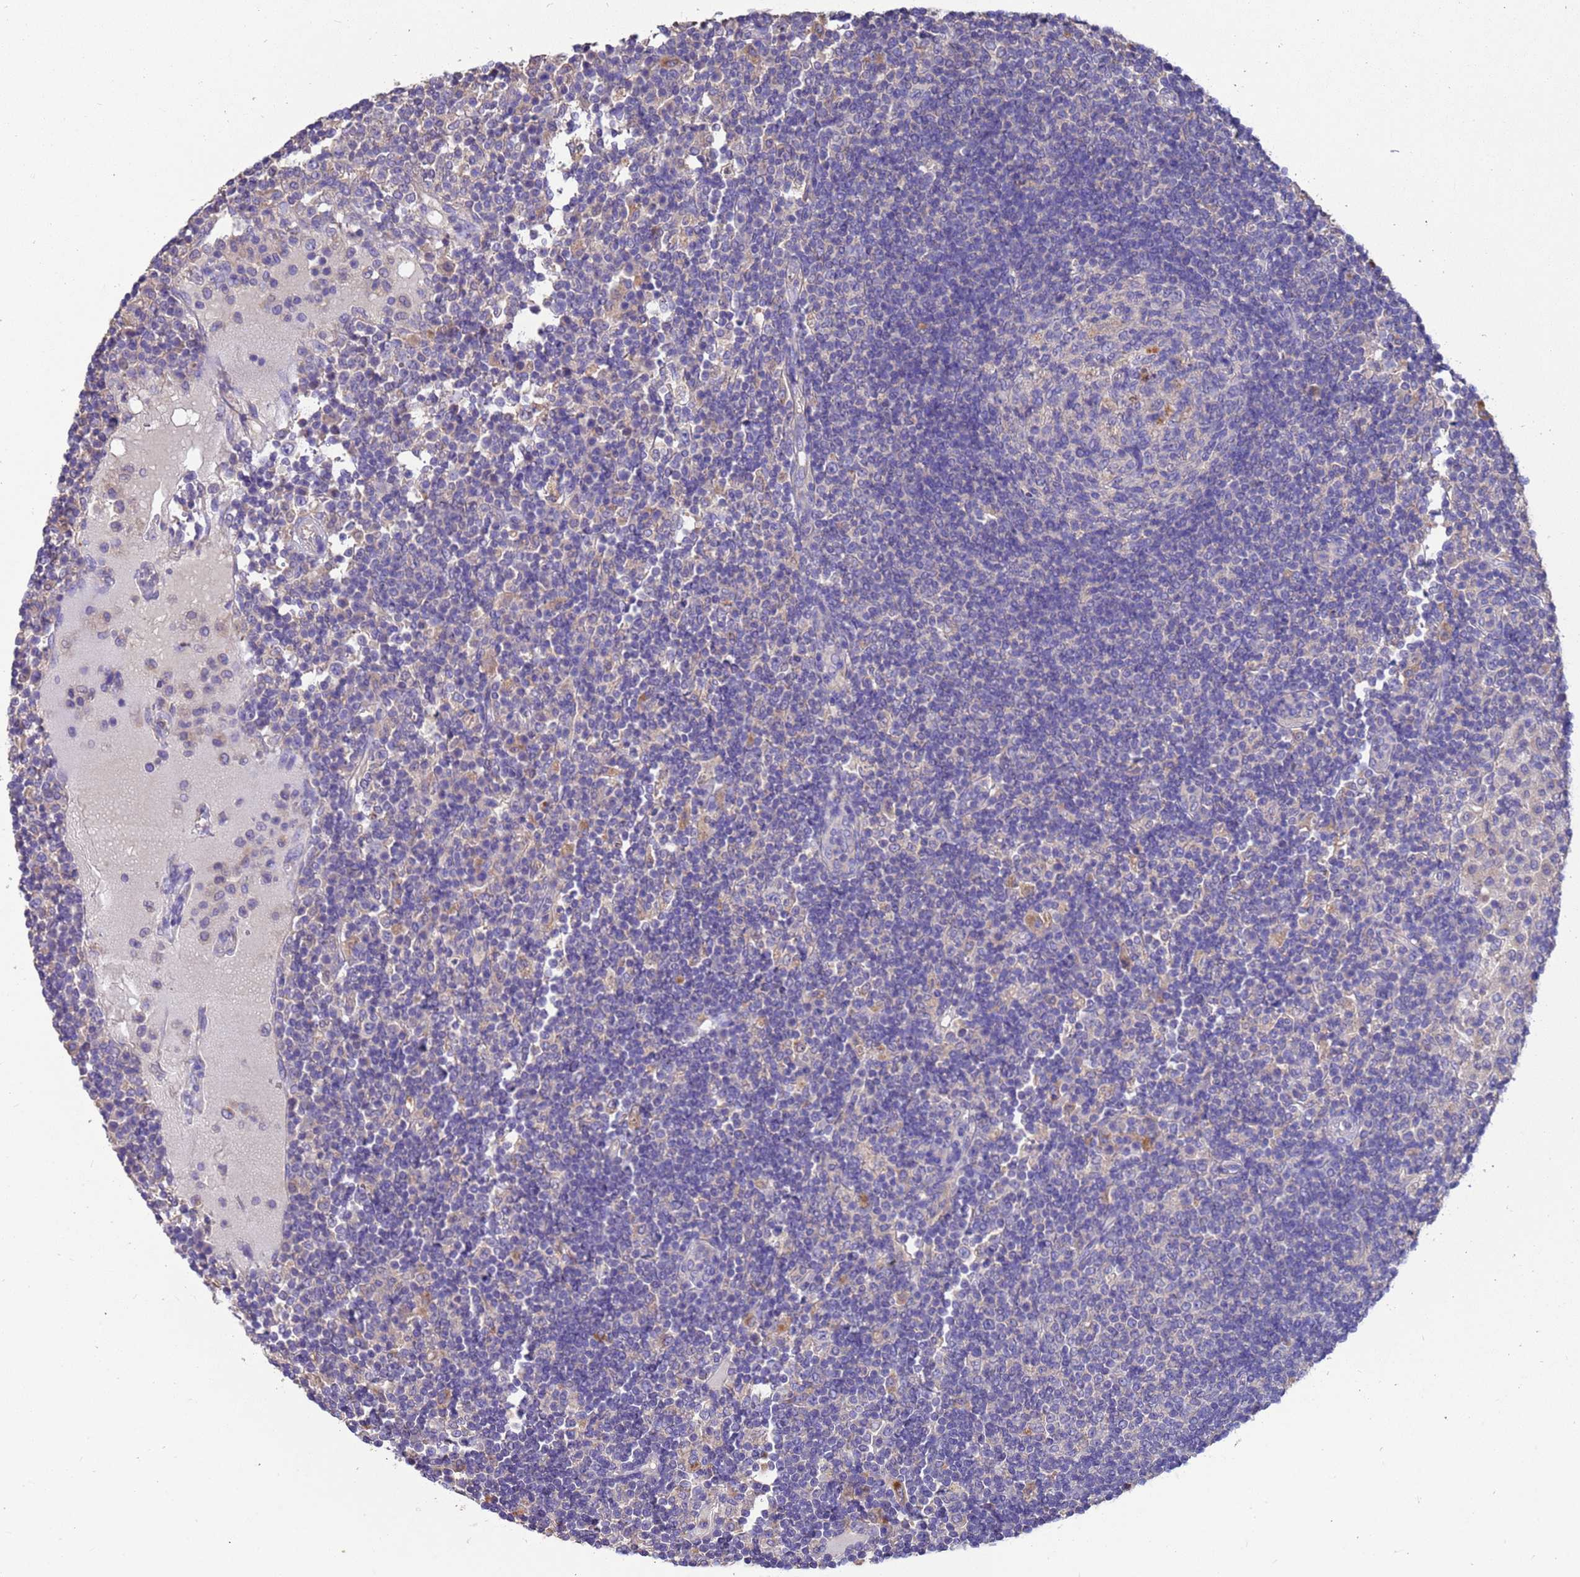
{"staining": {"intensity": "negative", "quantity": "none", "location": "none"}, "tissue": "lymph node", "cell_type": "Germinal center cells", "image_type": "normal", "snomed": [{"axis": "morphology", "description": "Normal tissue, NOS"}, {"axis": "topography", "description": "Lymph node"}], "caption": "IHC micrograph of benign human lymph node stained for a protein (brown), which displays no positivity in germinal center cells.", "gene": "SRL", "patient": {"sex": "female", "age": 53}}